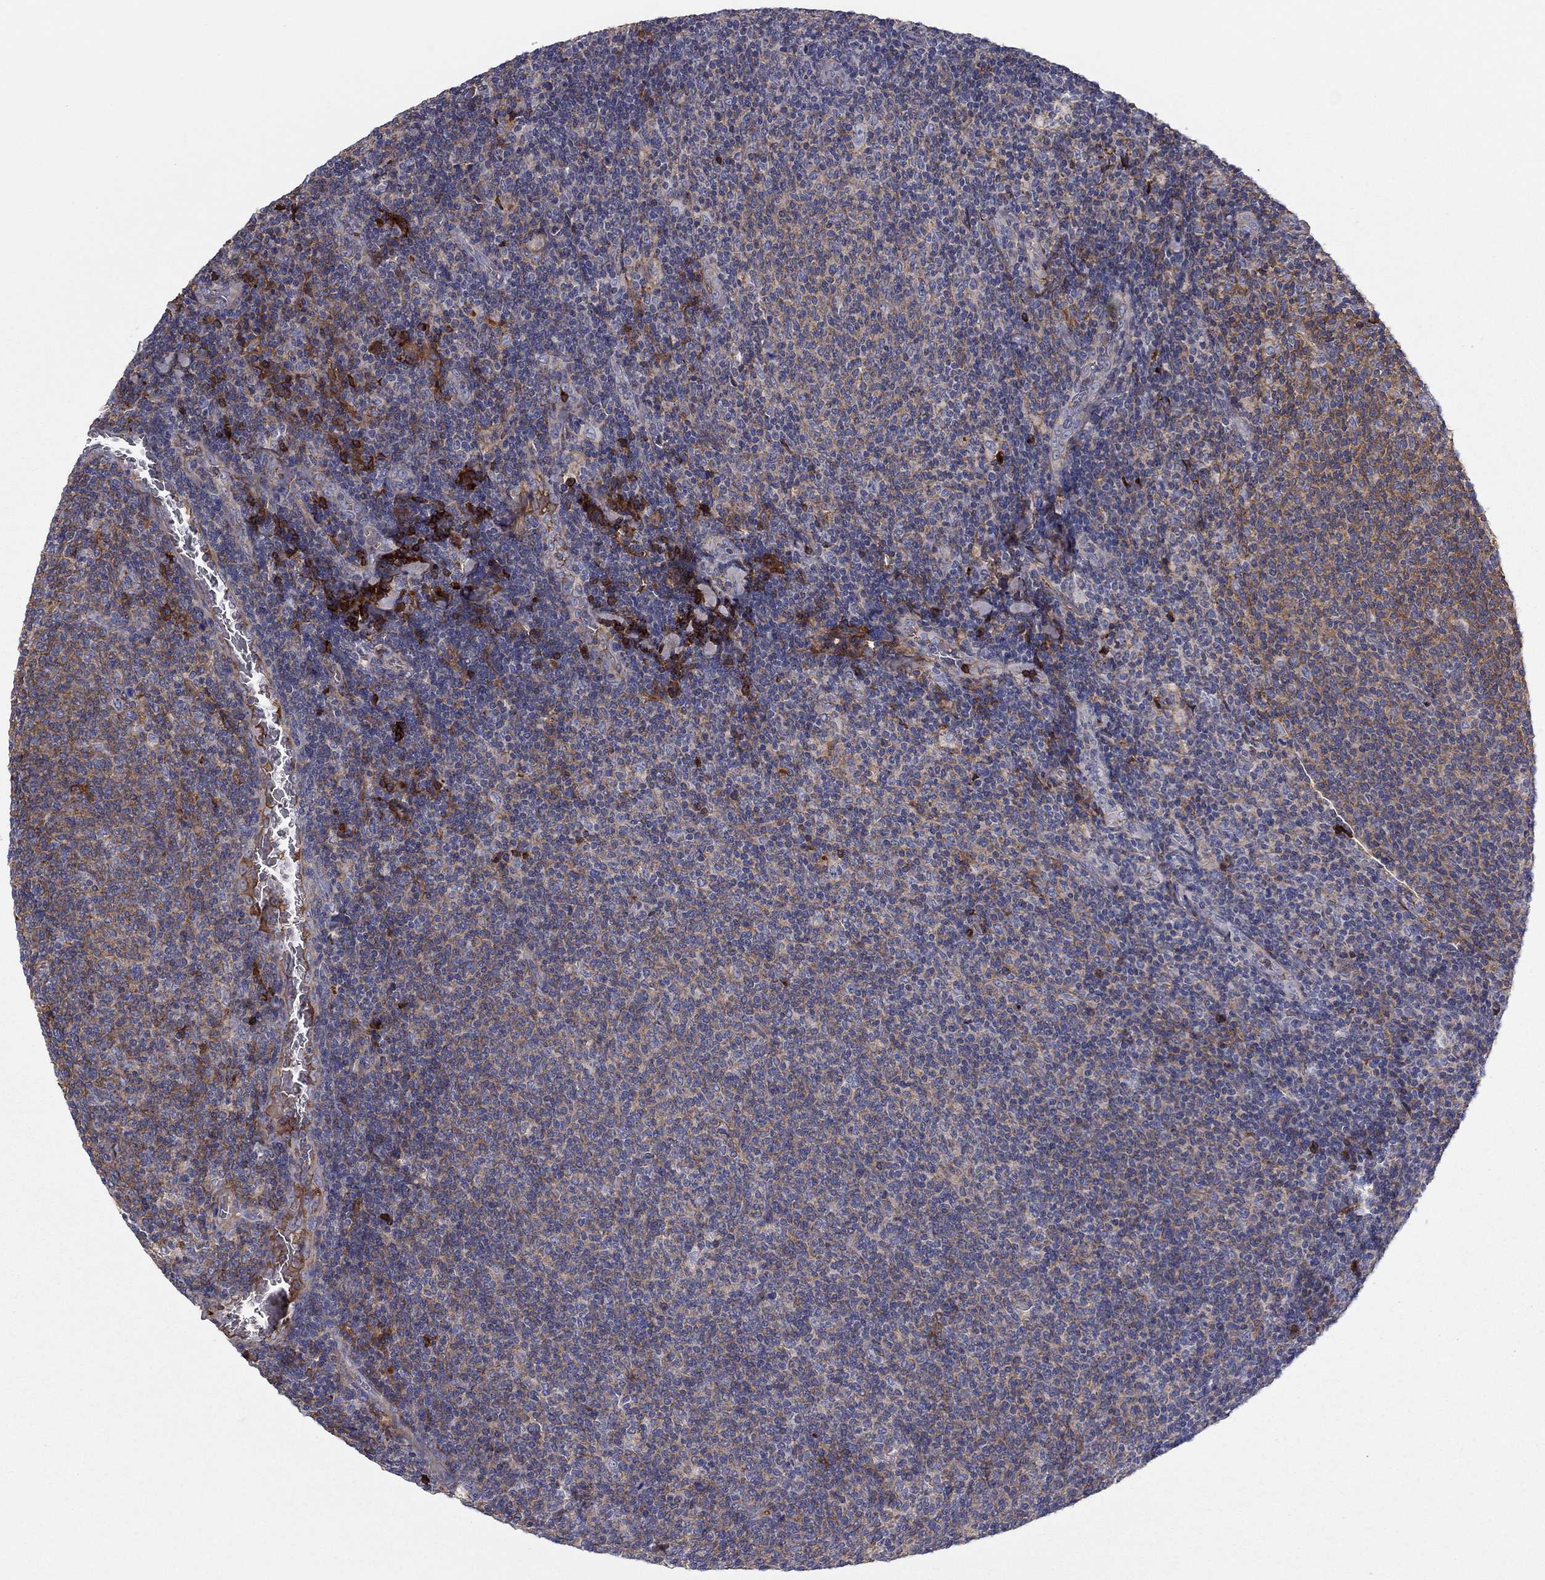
{"staining": {"intensity": "strong", "quantity": "<25%", "location": "cytoplasmic/membranous"}, "tissue": "lymphoma", "cell_type": "Tumor cells", "image_type": "cancer", "snomed": [{"axis": "morphology", "description": "Malignant lymphoma, non-Hodgkin's type, Low grade"}, {"axis": "topography", "description": "Lymph node"}], "caption": "Immunohistochemistry (DAB (3,3'-diaminobenzidine)) staining of human lymphoma reveals strong cytoplasmic/membranous protein staining in approximately <25% of tumor cells.", "gene": "HPX", "patient": {"sex": "male", "age": 52}}